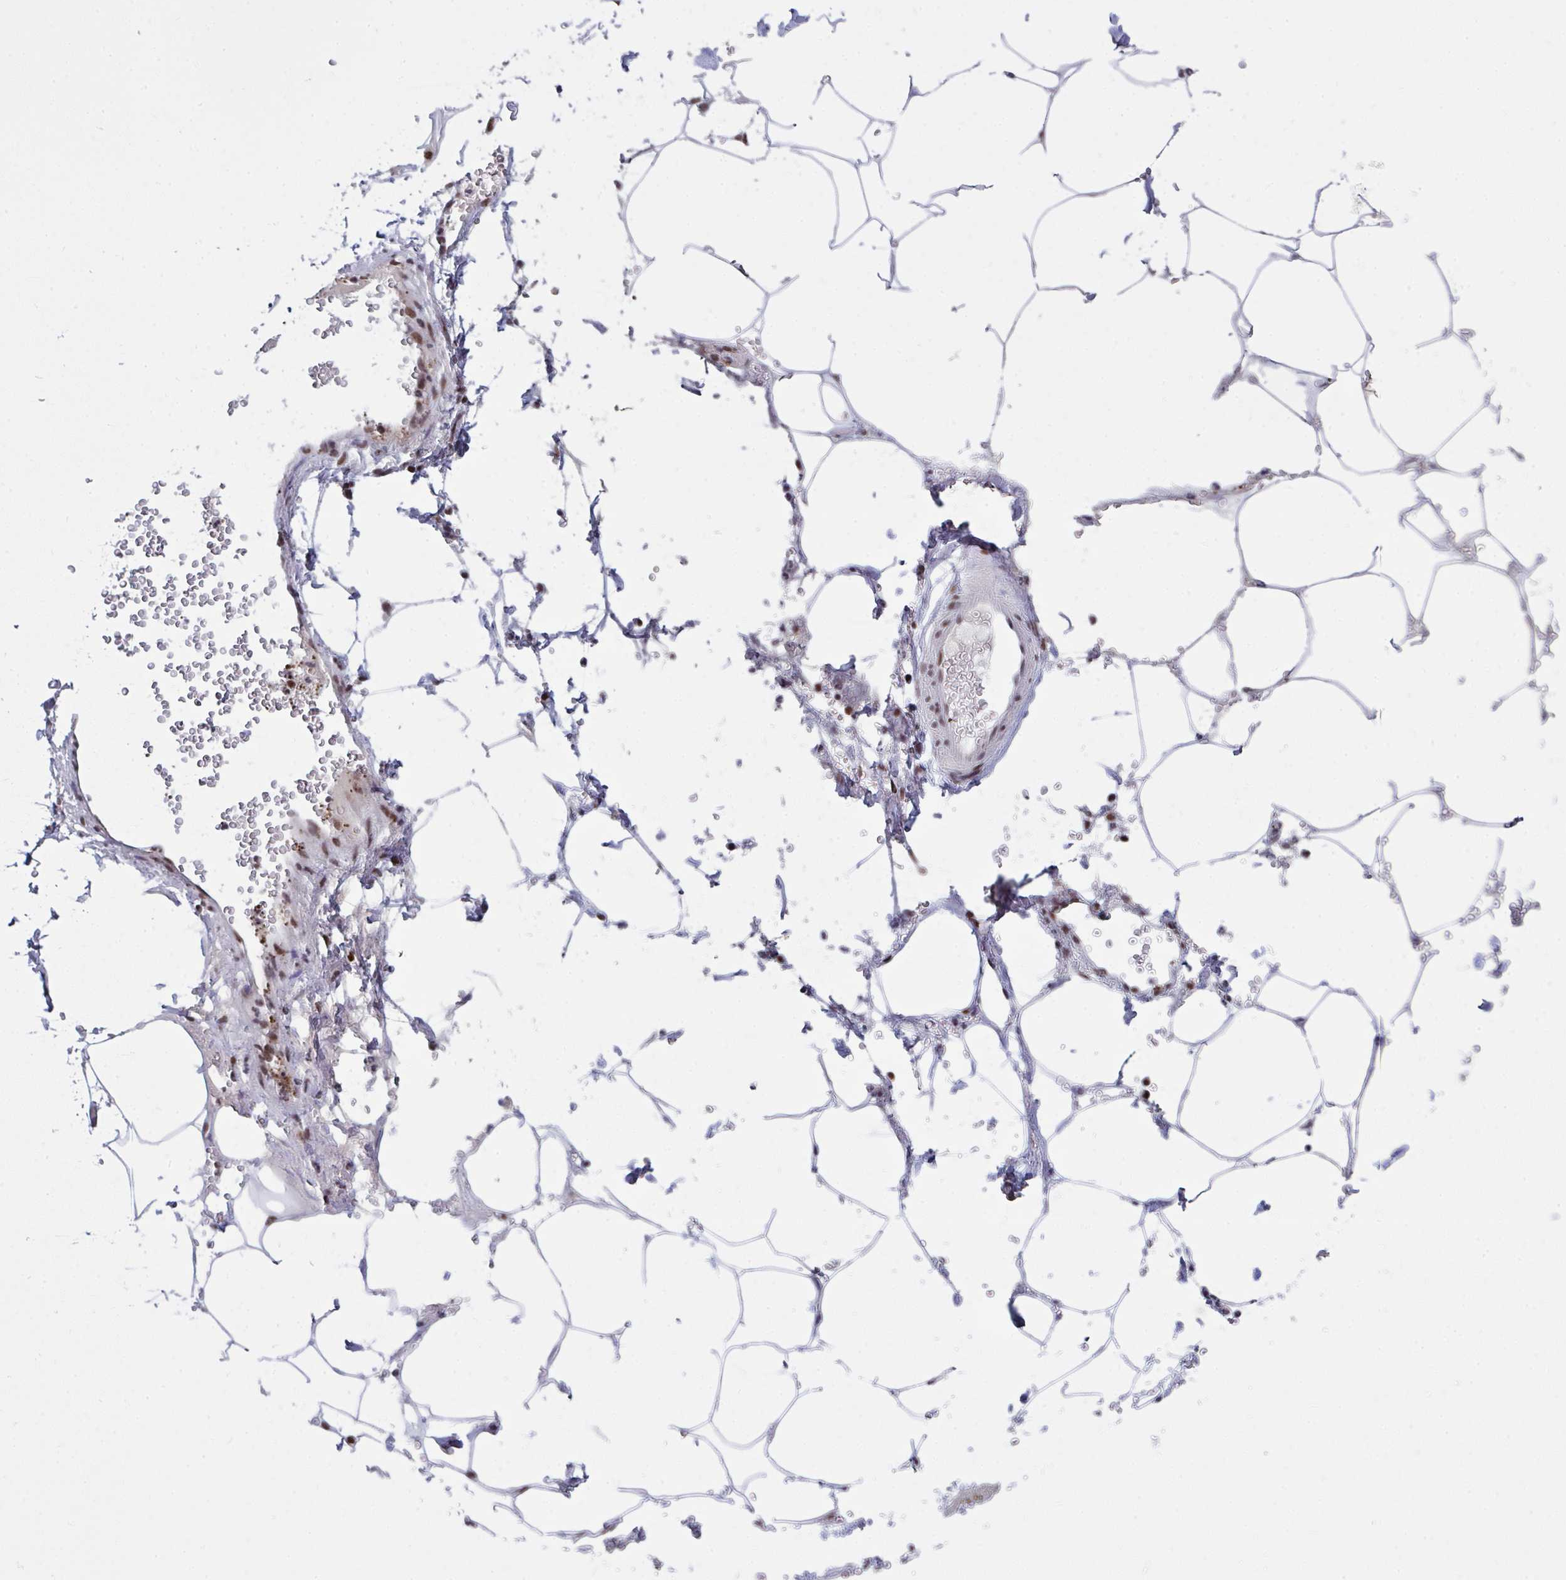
{"staining": {"intensity": "negative", "quantity": "none", "location": "none"}, "tissue": "adipose tissue", "cell_type": "Adipocytes", "image_type": "normal", "snomed": [{"axis": "morphology", "description": "Normal tissue, NOS"}, {"axis": "topography", "description": "Urinary bladder"}, {"axis": "topography", "description": "Peripheral nerve tissue"}], "caption": "DAB (3,3'-diaminobenzidine) immunohistochemical staining of normal human adipose tissue displays no significant staining in adipocytes. (Immunohistochemistry (ihc), brightfield microscopy, high magnification).", "gene": "ZNF607", "patient": {"sex": "male", "age": 55}}